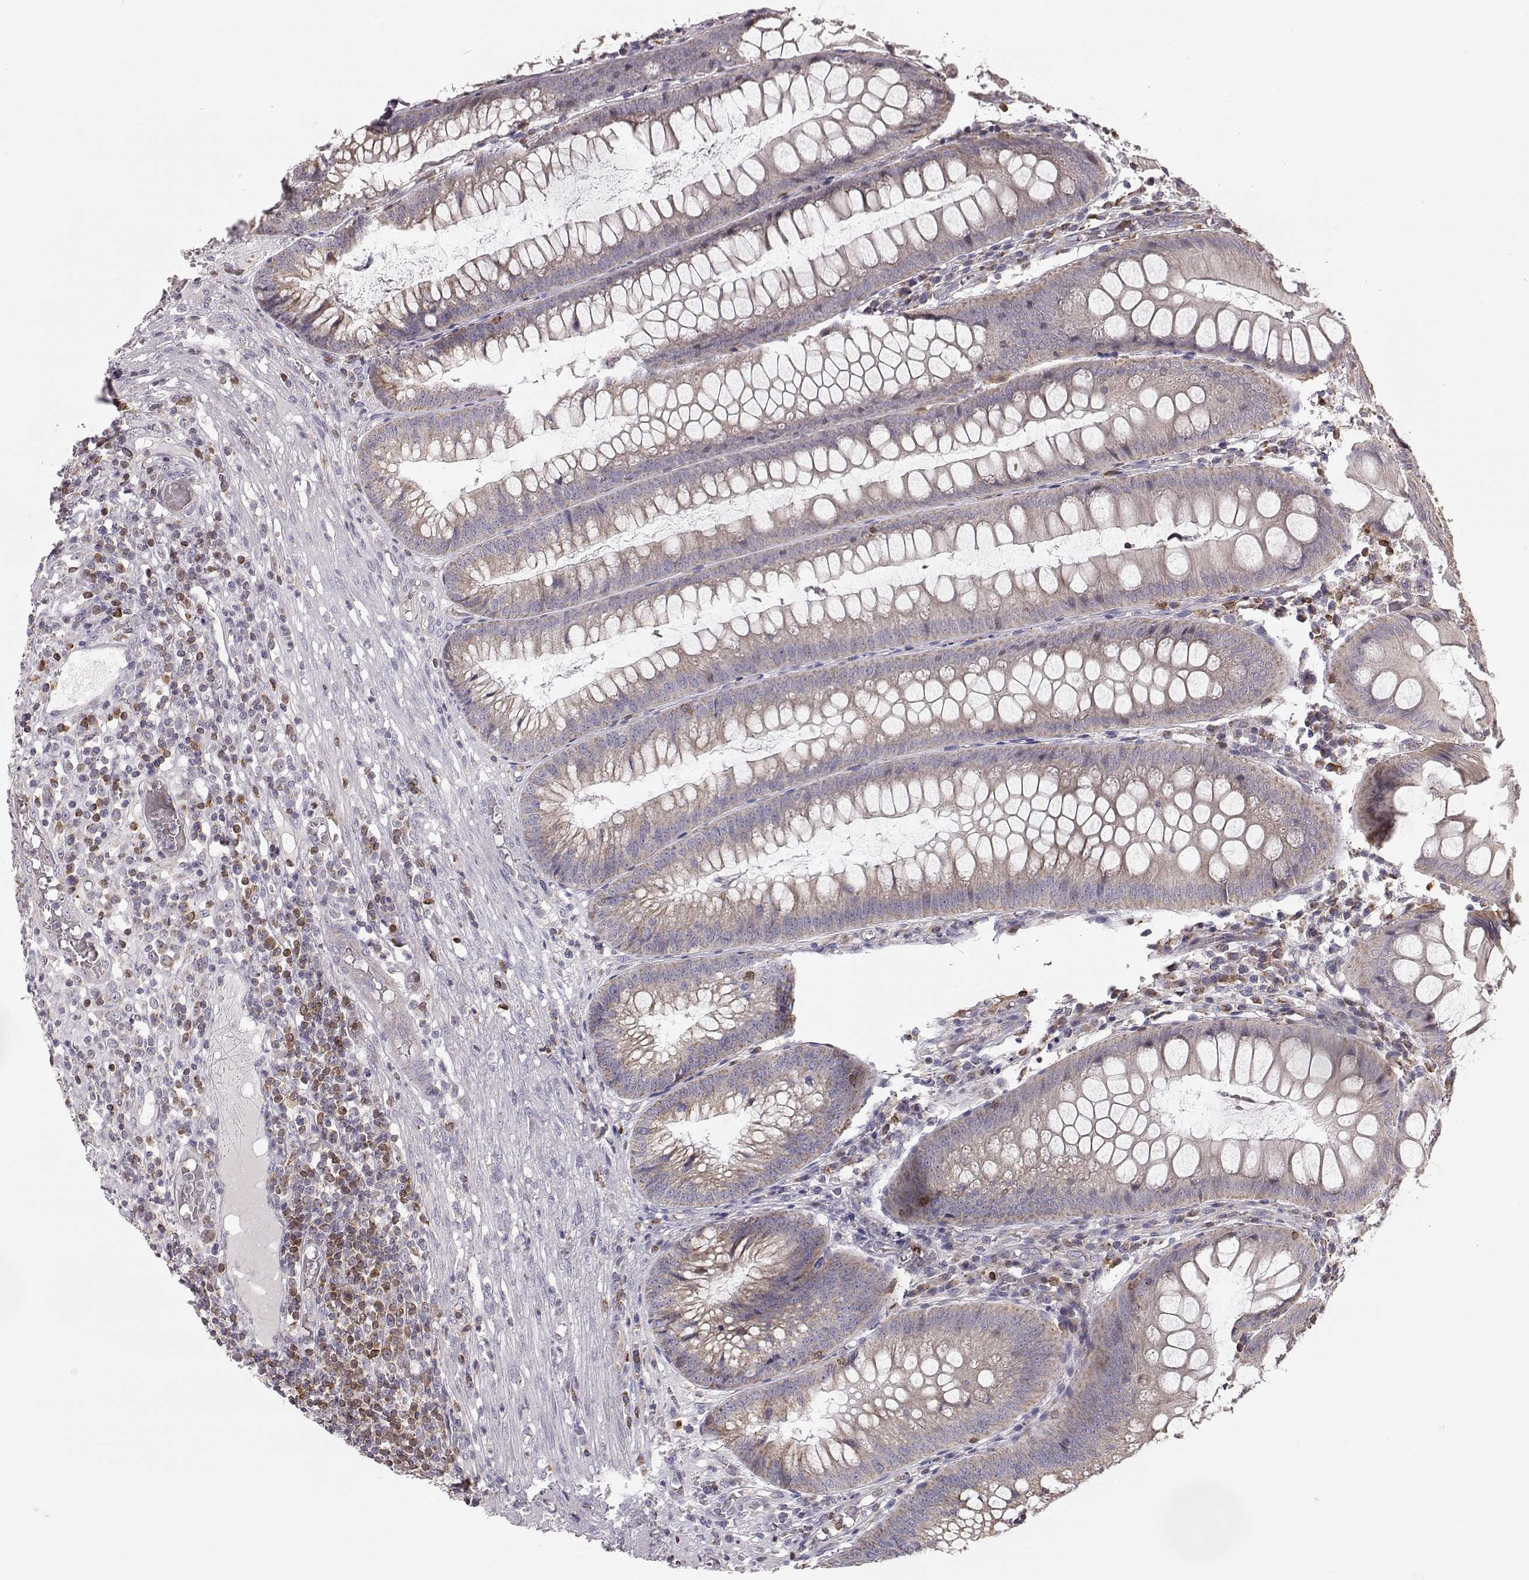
{"staining": {"intensity": "weak", "quantity": ">75%", "location": "cytoplasmic/membranous"}, "tissue": "appendix", "cell_type": "Glandular cells", "image_type": "normal", "snomed": [{"axis": "morphology", "description": "Normal tissue, NOS"}, {"axis": "morphology", "description": "Inflammation, NOS"}, {"axis": "topography", "description": "Appendix"}], "caption": "Appendix stained for a protein exhibits weak cytoplasmic/membranous positivity in glandular cells.", "gene": "GRAP2", "patient": {"sex": "male", "age": 16}}